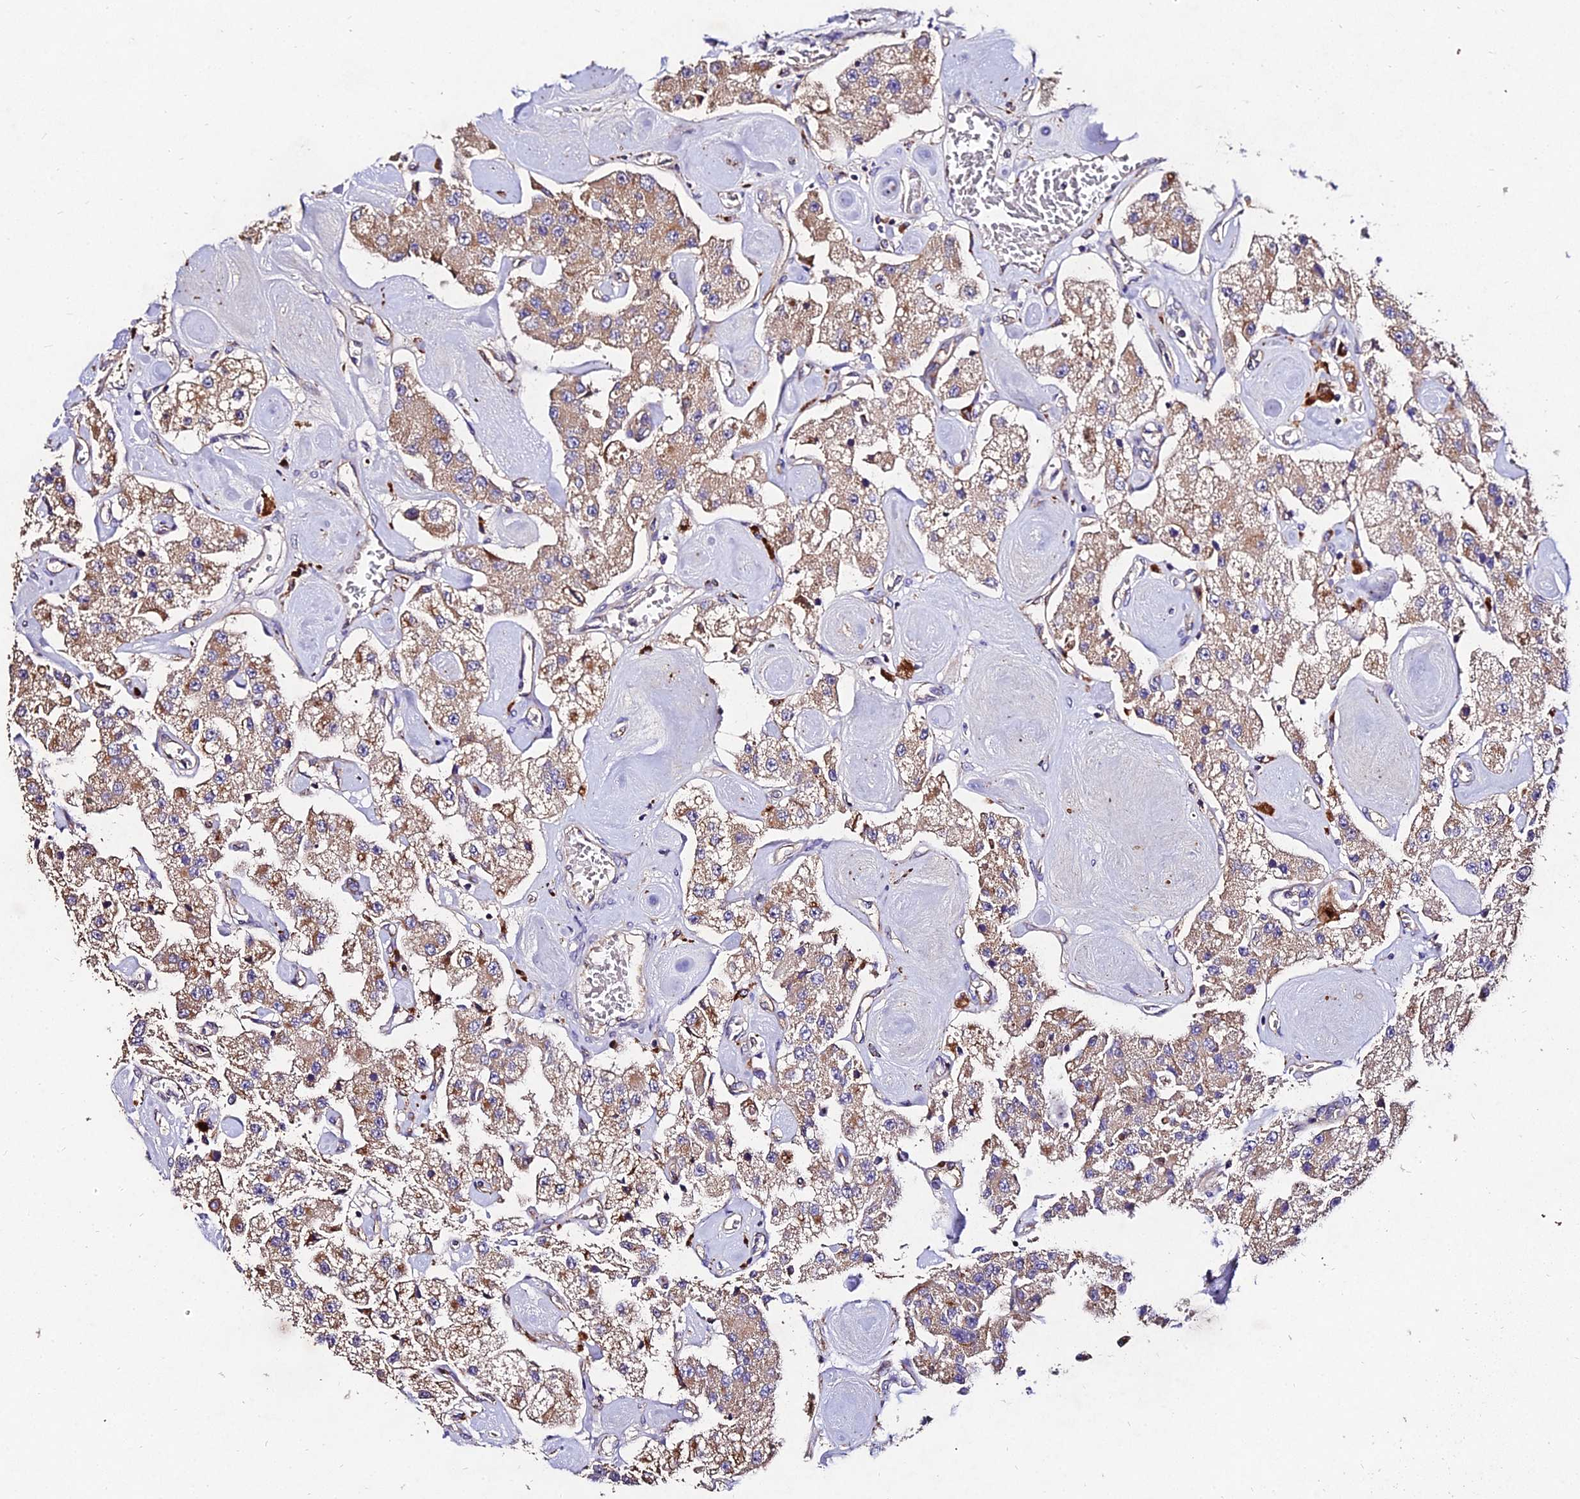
{"staining": {"intensity": "moderate", "quantity": ">75%", "location": "cytoplasmic/membranous"}, "tissue": "carcinoid", "cell_type": "Tumor cells", "image_type": "cancer", "snomed": [{"axis": "morphology", "description": "Carcinoid, malignant, NOS"}, {"axis": "topography", "description": "Pancreas"}], "caption": "A micrograph of human carcinoid (malignant) stained for a protein demonstrates moderate cytoplasmic/membranous brown staining in tumor cells.", "gene": "AP3M2", "patient": {"sex": "male", "age": 41}}